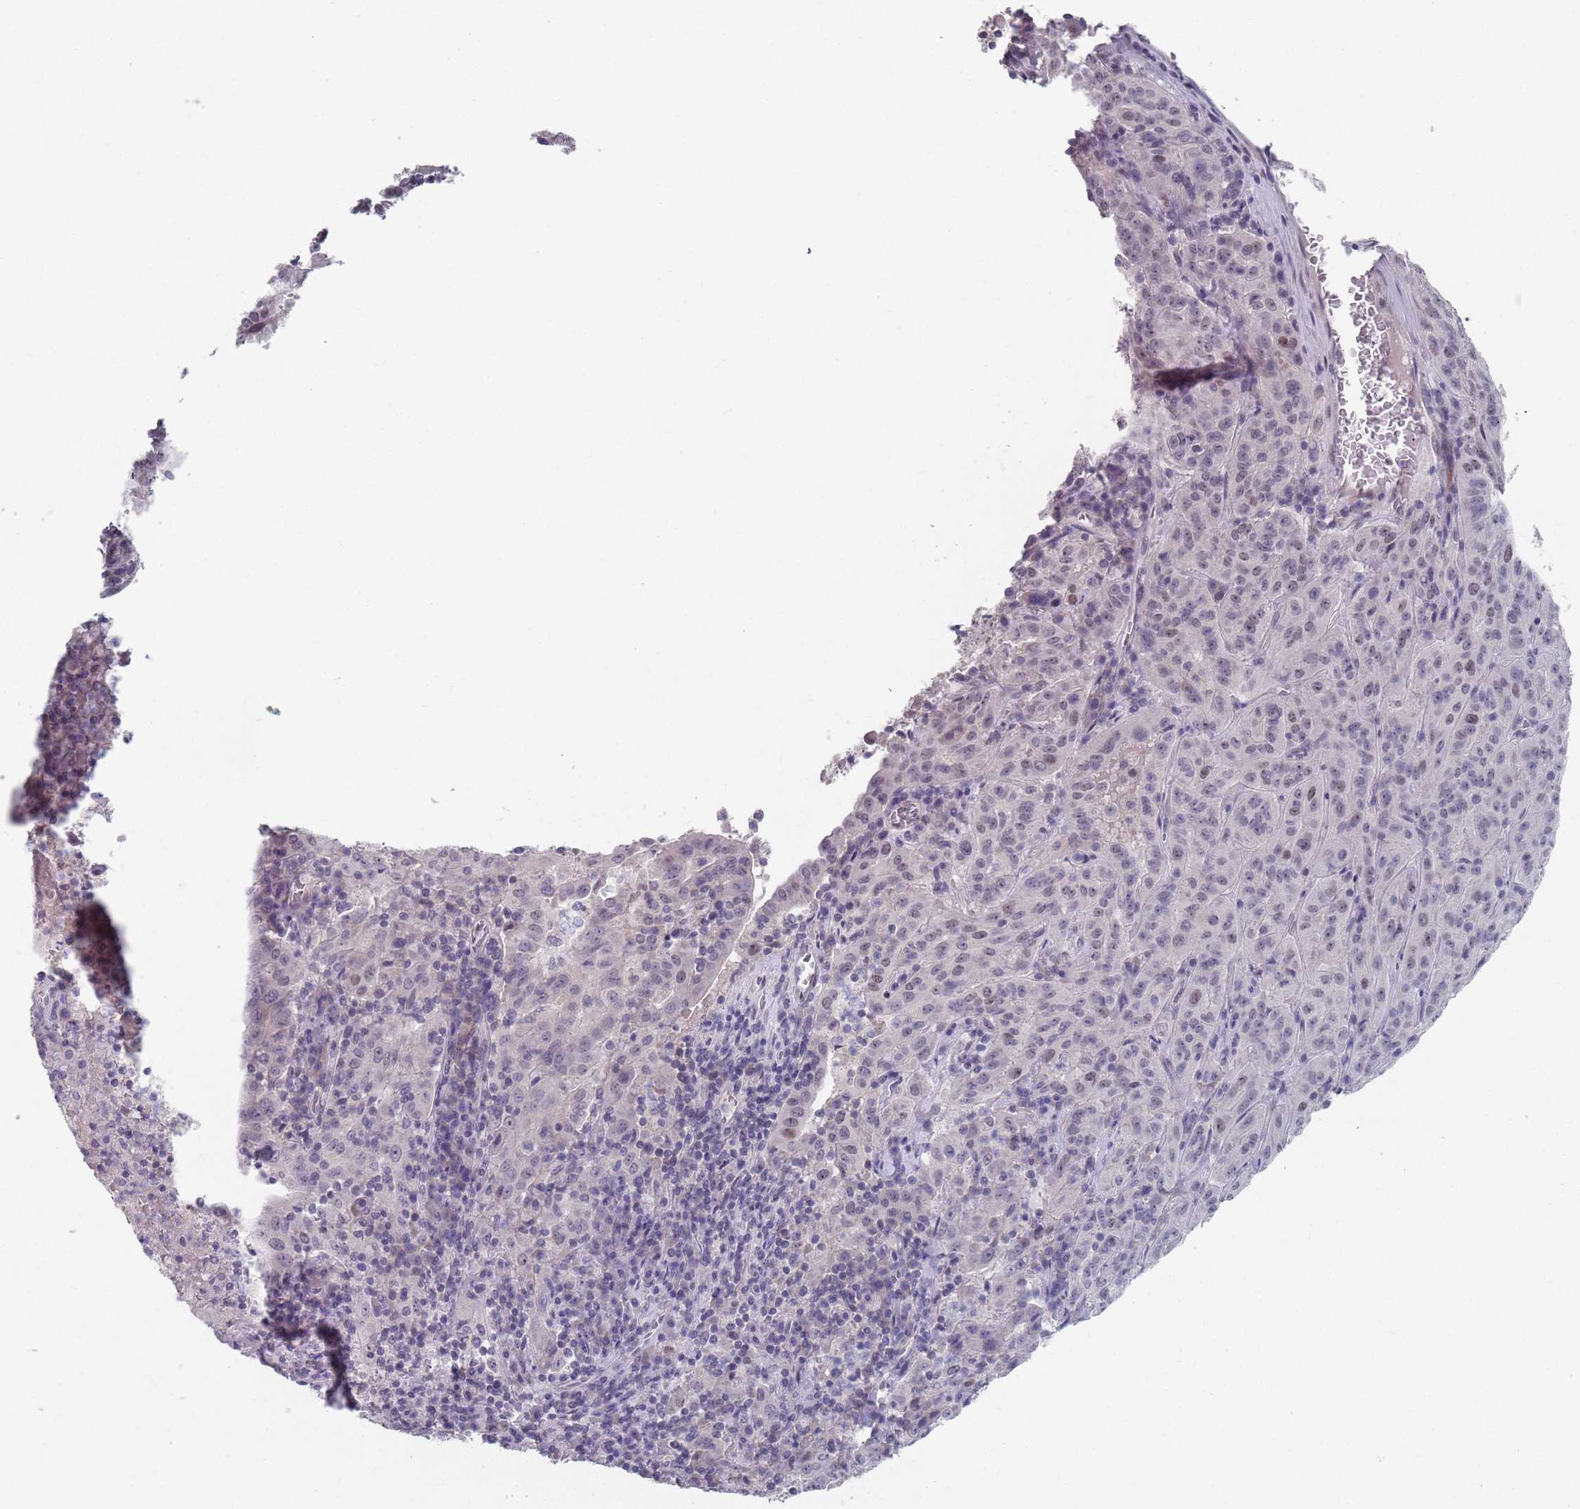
{"staining": {"intensity": "weak", "quantity": "<25%", "location": "nuclear"}, "tissue": "pancreatic cancer", "cell_type": "Tumor cells", "image_type": "cancer", "snomed": [{"axis": "morphology", "description": "Adenocarcinoma, NOS"}, {"axis": "topography", "description": "Pancreas"}], "caption": "Human adenocarcinoma (pancreatic) stained for a protein using IHC displays no positivity in tumor cells.", "gene": "SAMD1", "patient": {"sex": "male", "age": 63}}